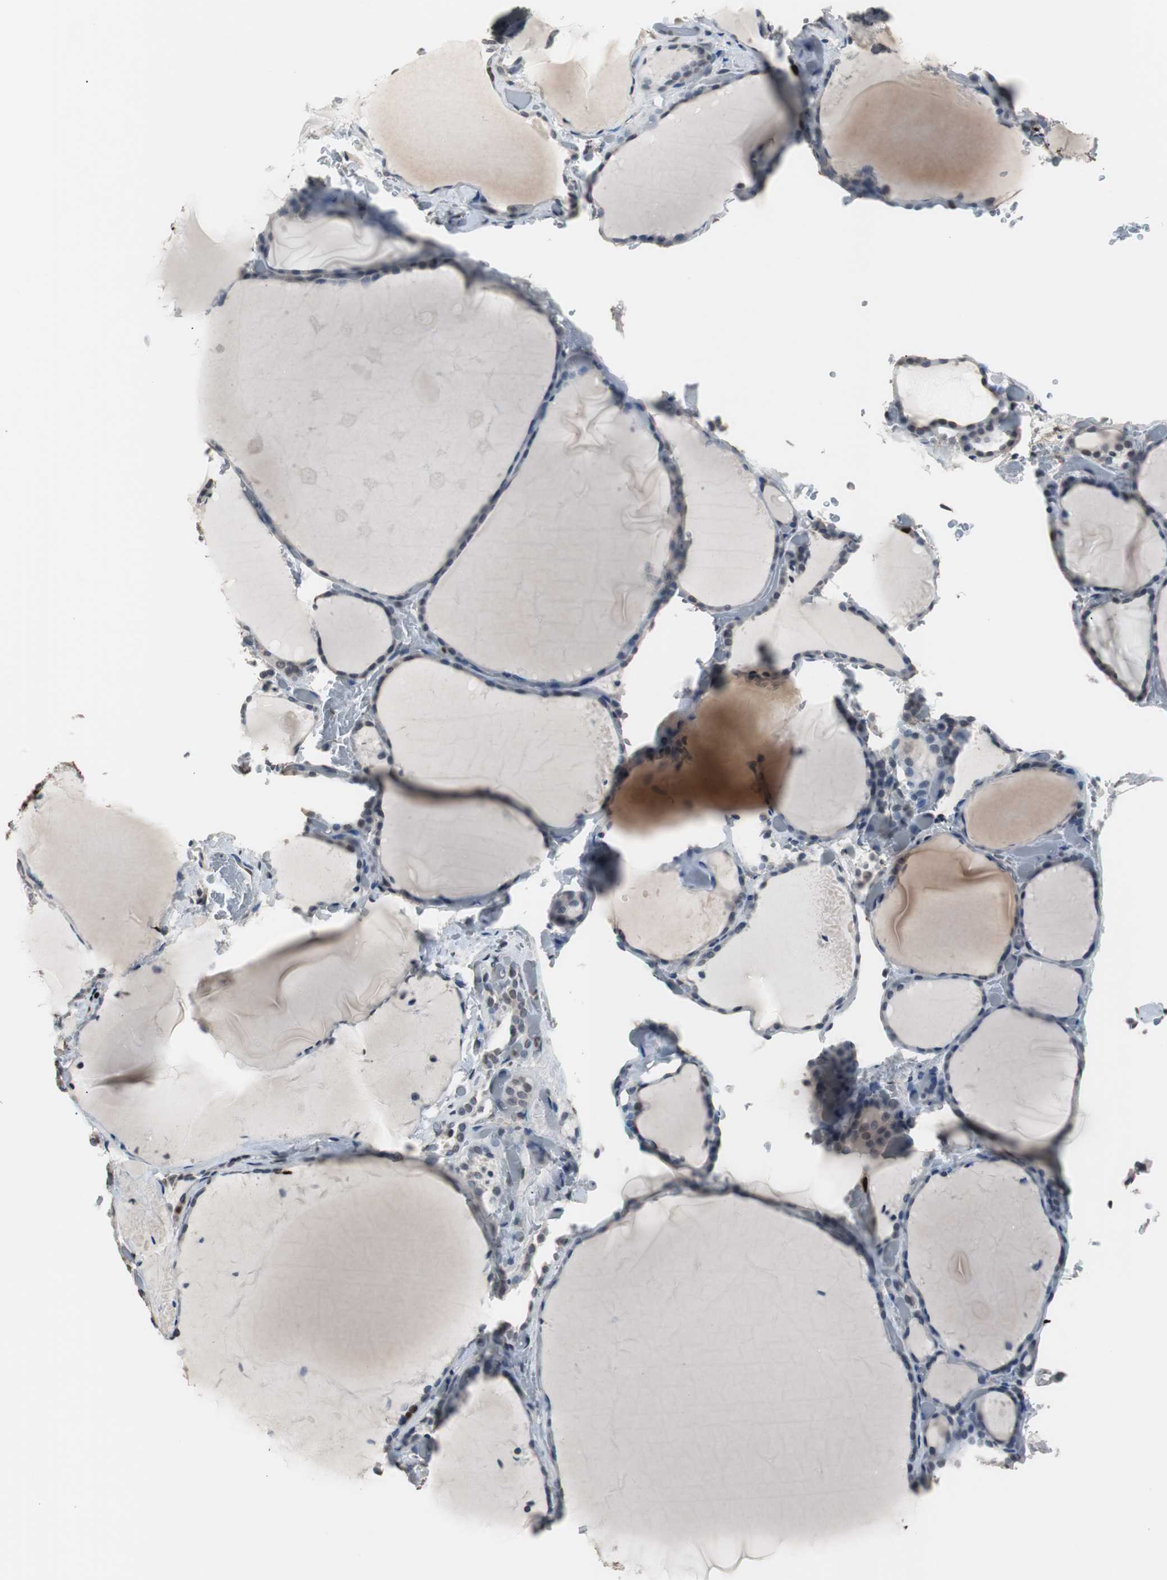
{"staining": {"intensity": "weak", "quantity": "25%-75%", "location": "nuclear"}, "tissue": "thyroid gland", "cell_type": "Glandular cells", "image_type": "normal", "snomed": [{"axis": "morphology", "description": "Normal tissue, NOS"}, {"axis": "topography", "description": "Thyroid gland"}], "caption": "Glandular cells show low levels of weak nuclear staining in about 25%-75% of cells in benign human thyroid gland.", "gene": "TOP2A", "patient": {"sex": "female", "age": 22}}